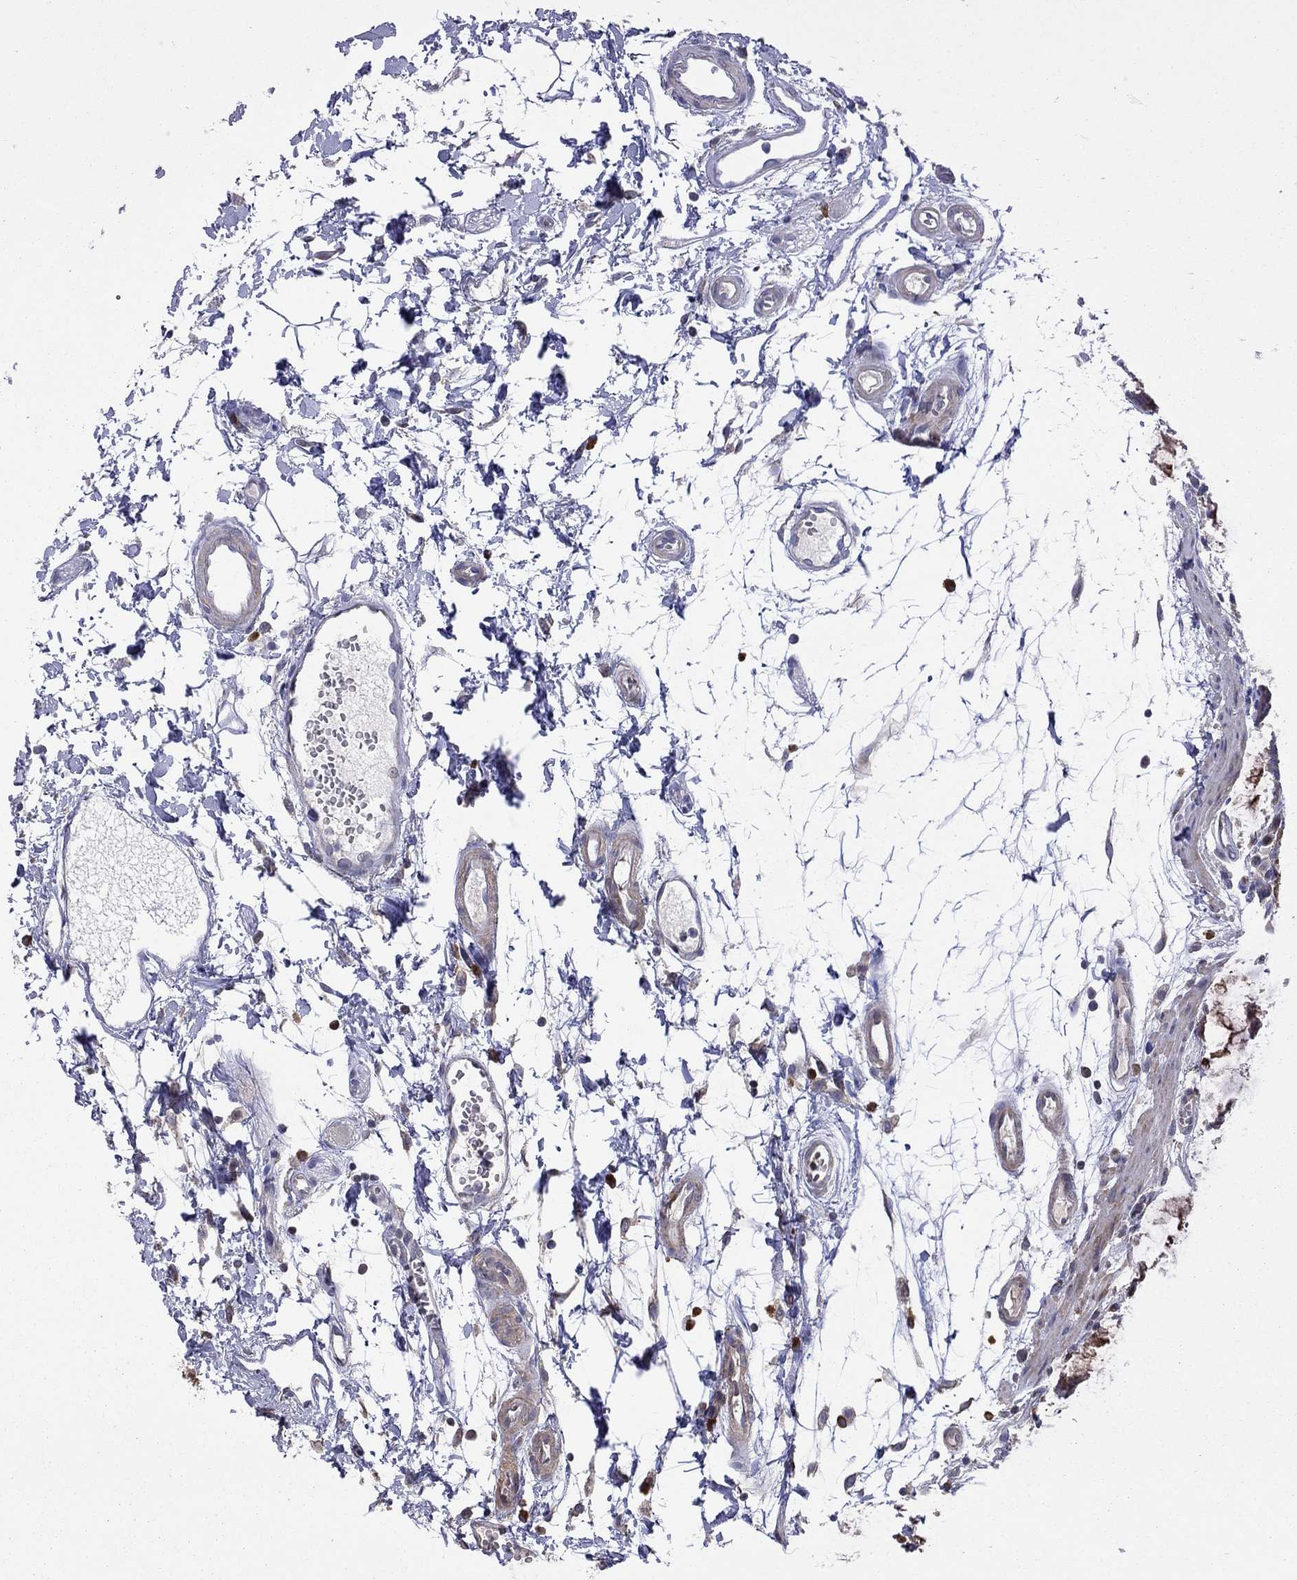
{"staining": {"intensity": "negative", "quantity": "none", "location": "none"}, "tissue": "colon", "cell_type": "Endothelial cells", "image_type": "normal", "snomed": [{"axis": "morphology", "description": "Normal tissue, NOS"}, {"axis": "morphology", "description": "Adenocarcinoma, NOS"}, {"axis": "topography", "description": "Colon"}], "caption": "An immunohistochemistry image of unremarkable colon is shown. There is no staining in endothelial cells of colon. (DAB (3,3'-diaminobenzidine) IHC, high magnification).", "gene": "SYTL2", "patient": {"sex": "male", "age": 65}}